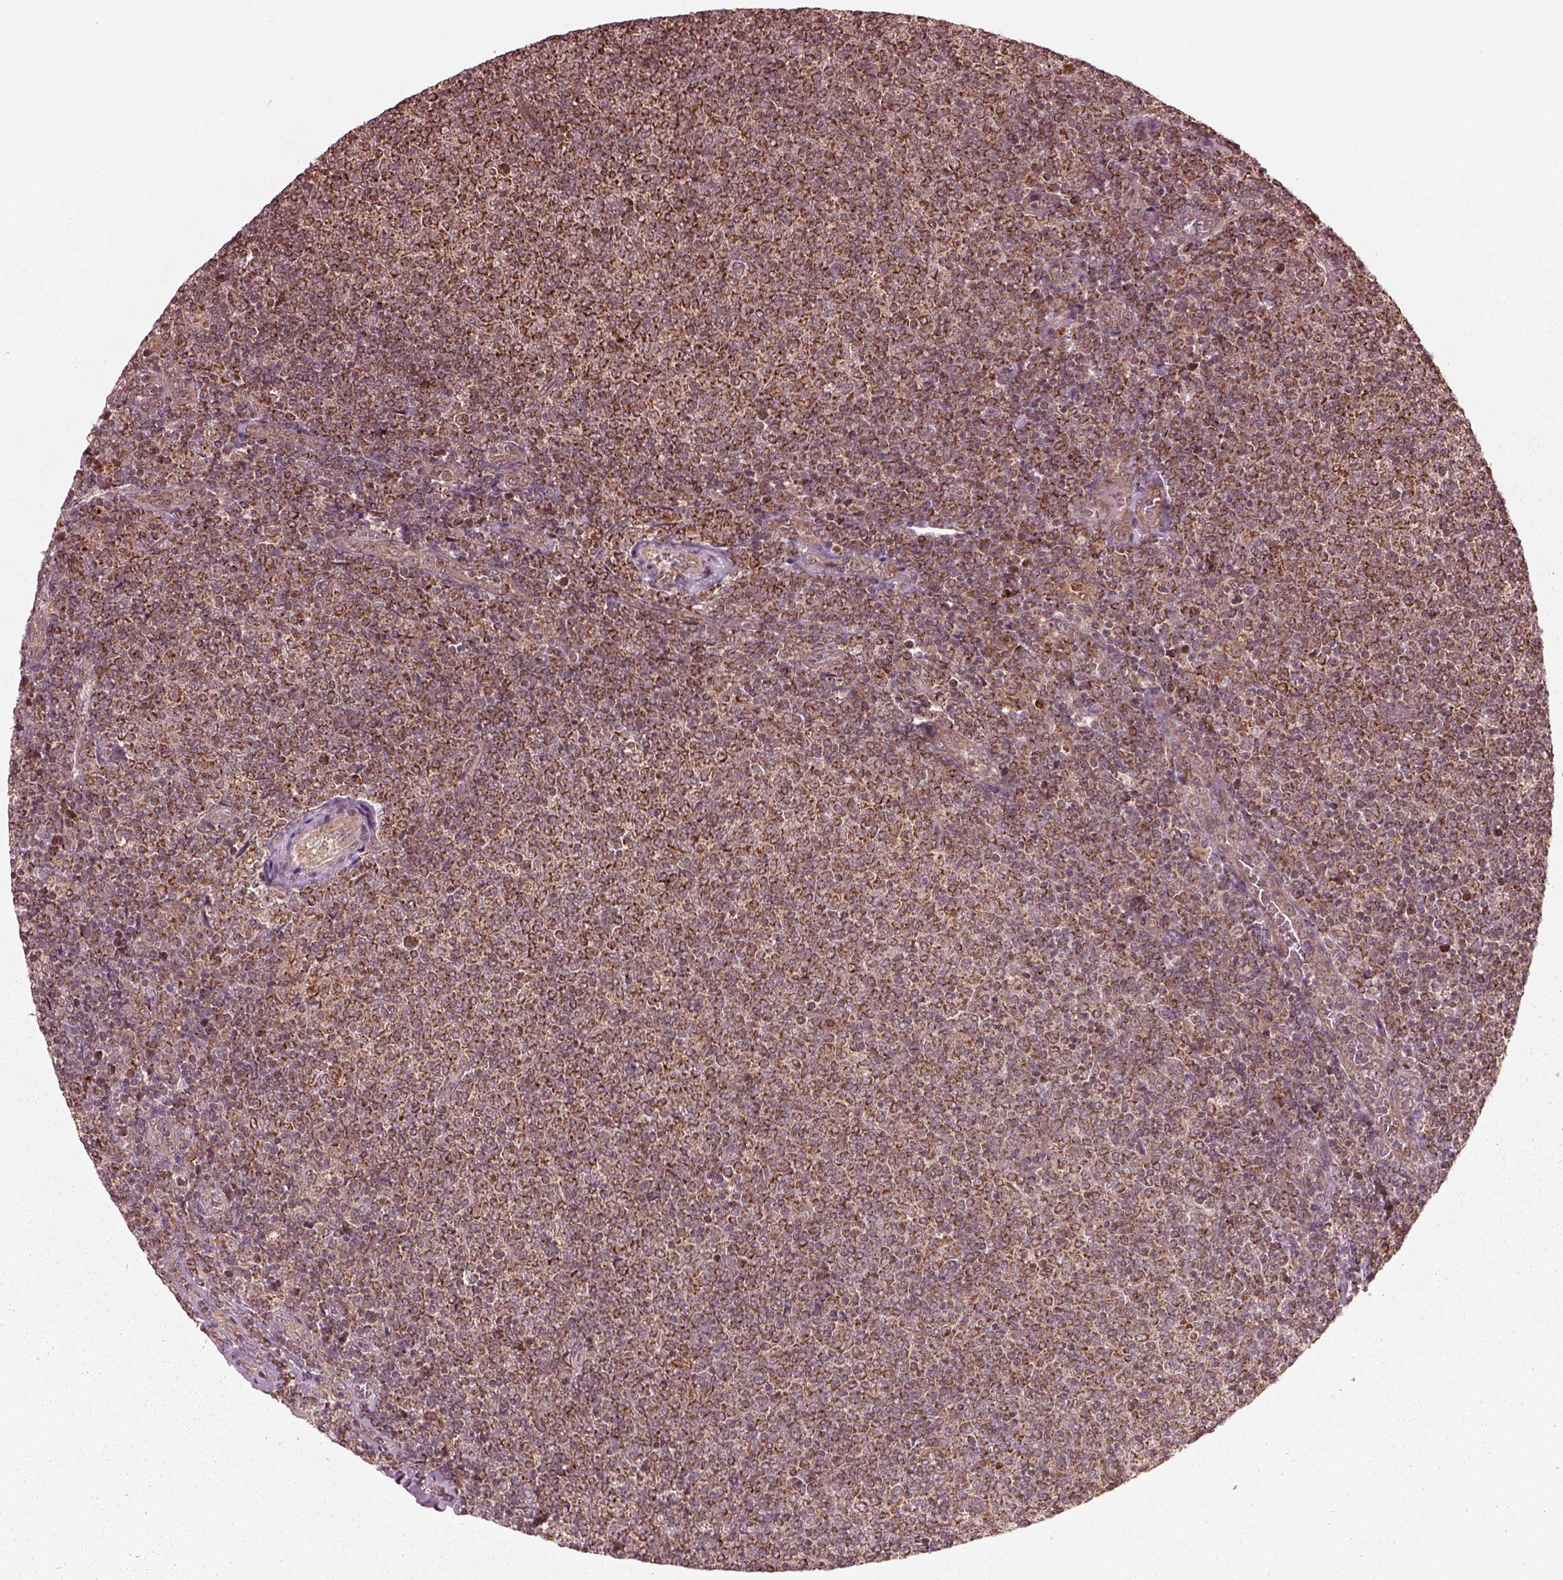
{"staining": {"intensity": "strong", "quantity": ">75%", "location": "cytoplasmic/membranous"}, "tissue": "lymphoma", "cell_type": "Tumor cells", "image_type": "cancer", "snomed": [{"axis": "morphology", "description": "Malignant lymphoma, non-Hodgkin's type, Low grade"}, {"axis": "topography", "description": "Lymph node"}], "caption": "Brown immunohistochemical staining in lymphoma shows strong cytoplasmic/membranous positivity in approximately >75% of tumor cells. (DAB IHC, brown staining for protein, blue staining for nuclei).", "gene": "SEL1L3", "patient": {"sex": "male", "age": 52}}